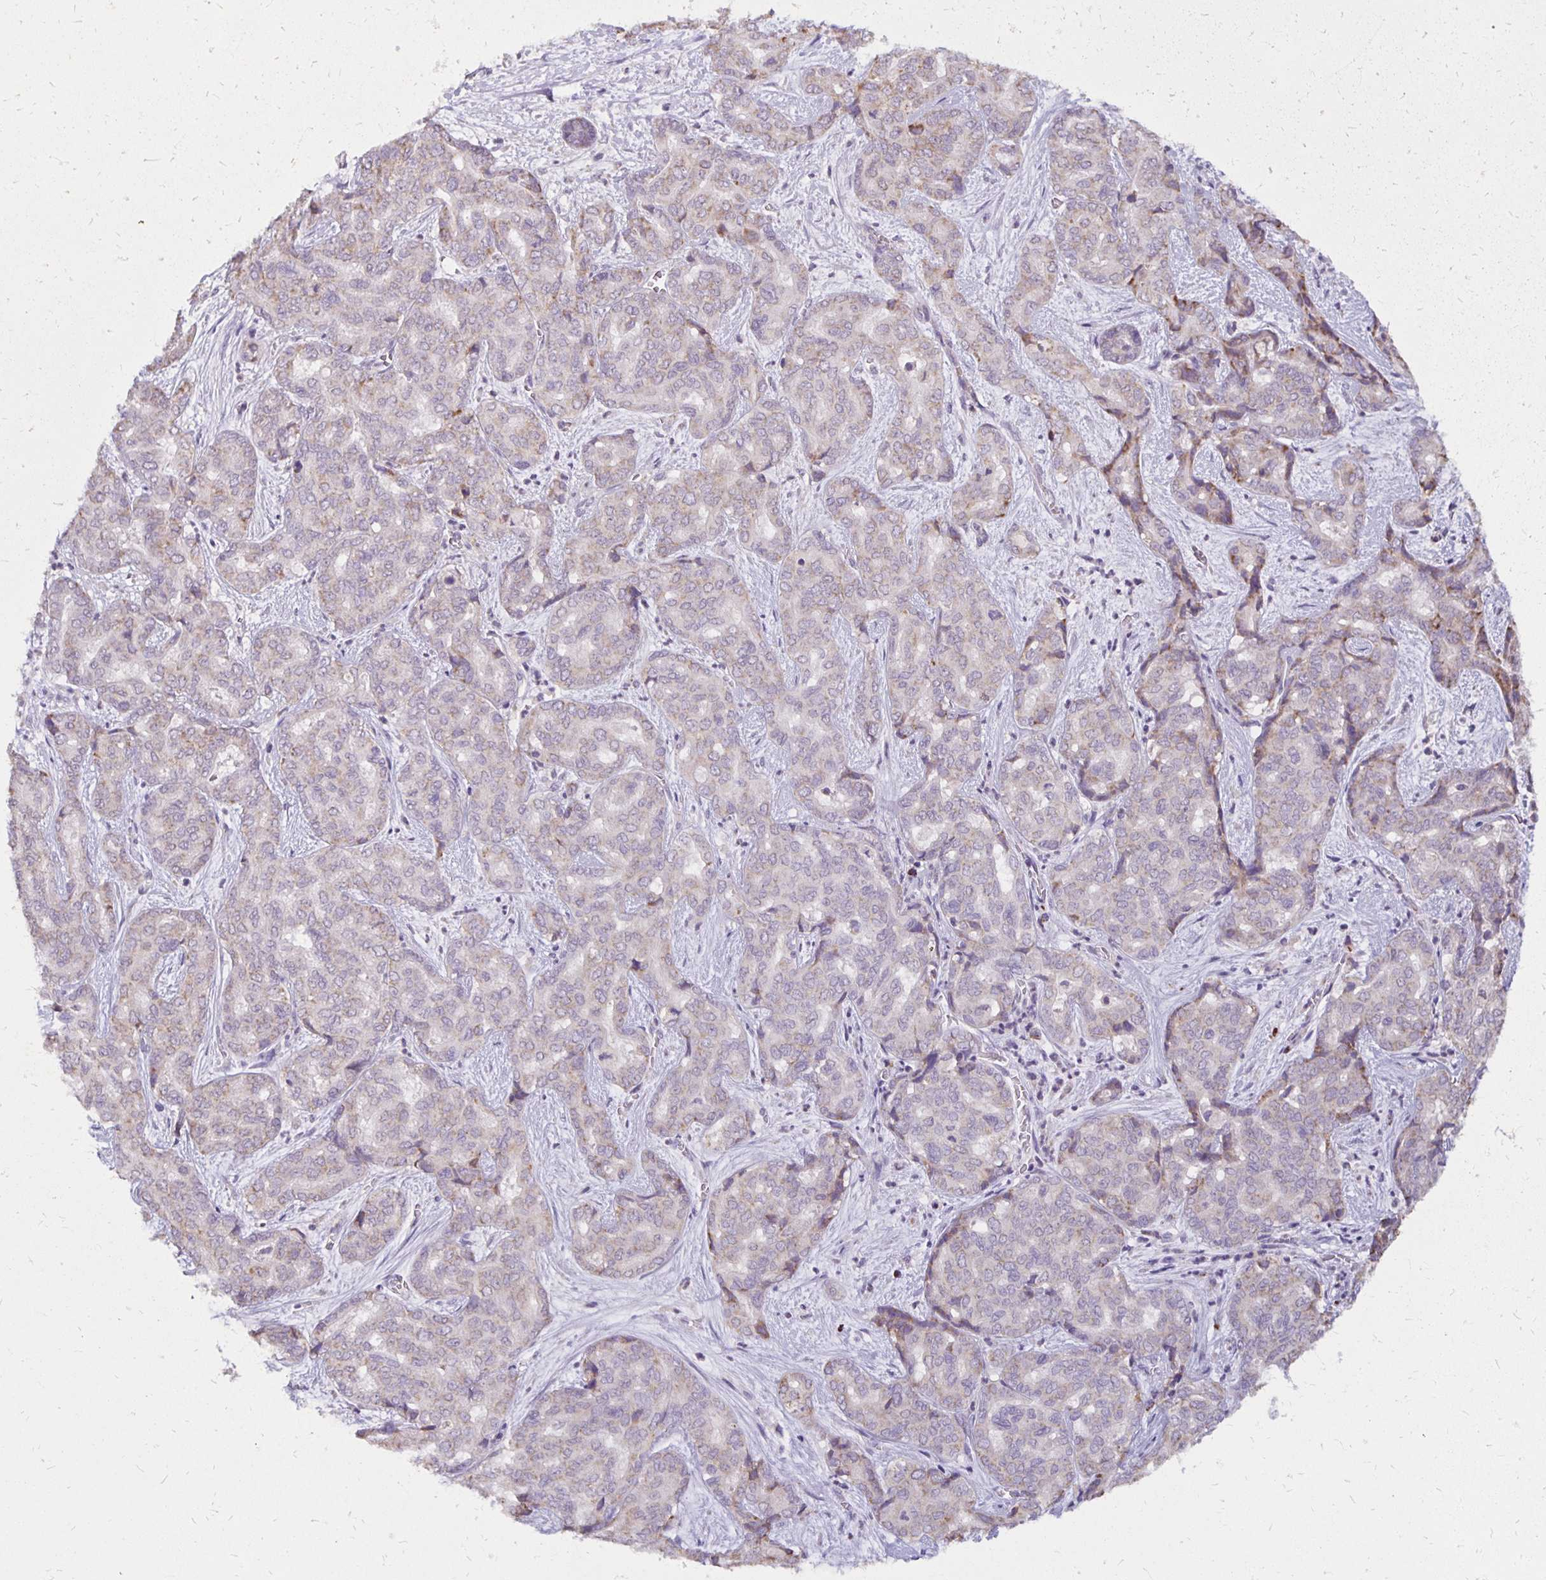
{"staining": {"intensity": "weak", "quantity": "<25%", "location": "cytoplasmic/membranous"}, "tissue": "liver cancer", "cell_type": "Tumor cells", "image_type": "cancer", "snomed": [{"axis": "morphology", "description": "Cholangiocarcinoma"}, {"axis": "topography", "description": "Liver"}], "caption": "There is no significant positivity in tumor cells of cholangiocarcinoma (liver).", "gene": "IER3", "patient": {"sex": "female", "age": 64}}